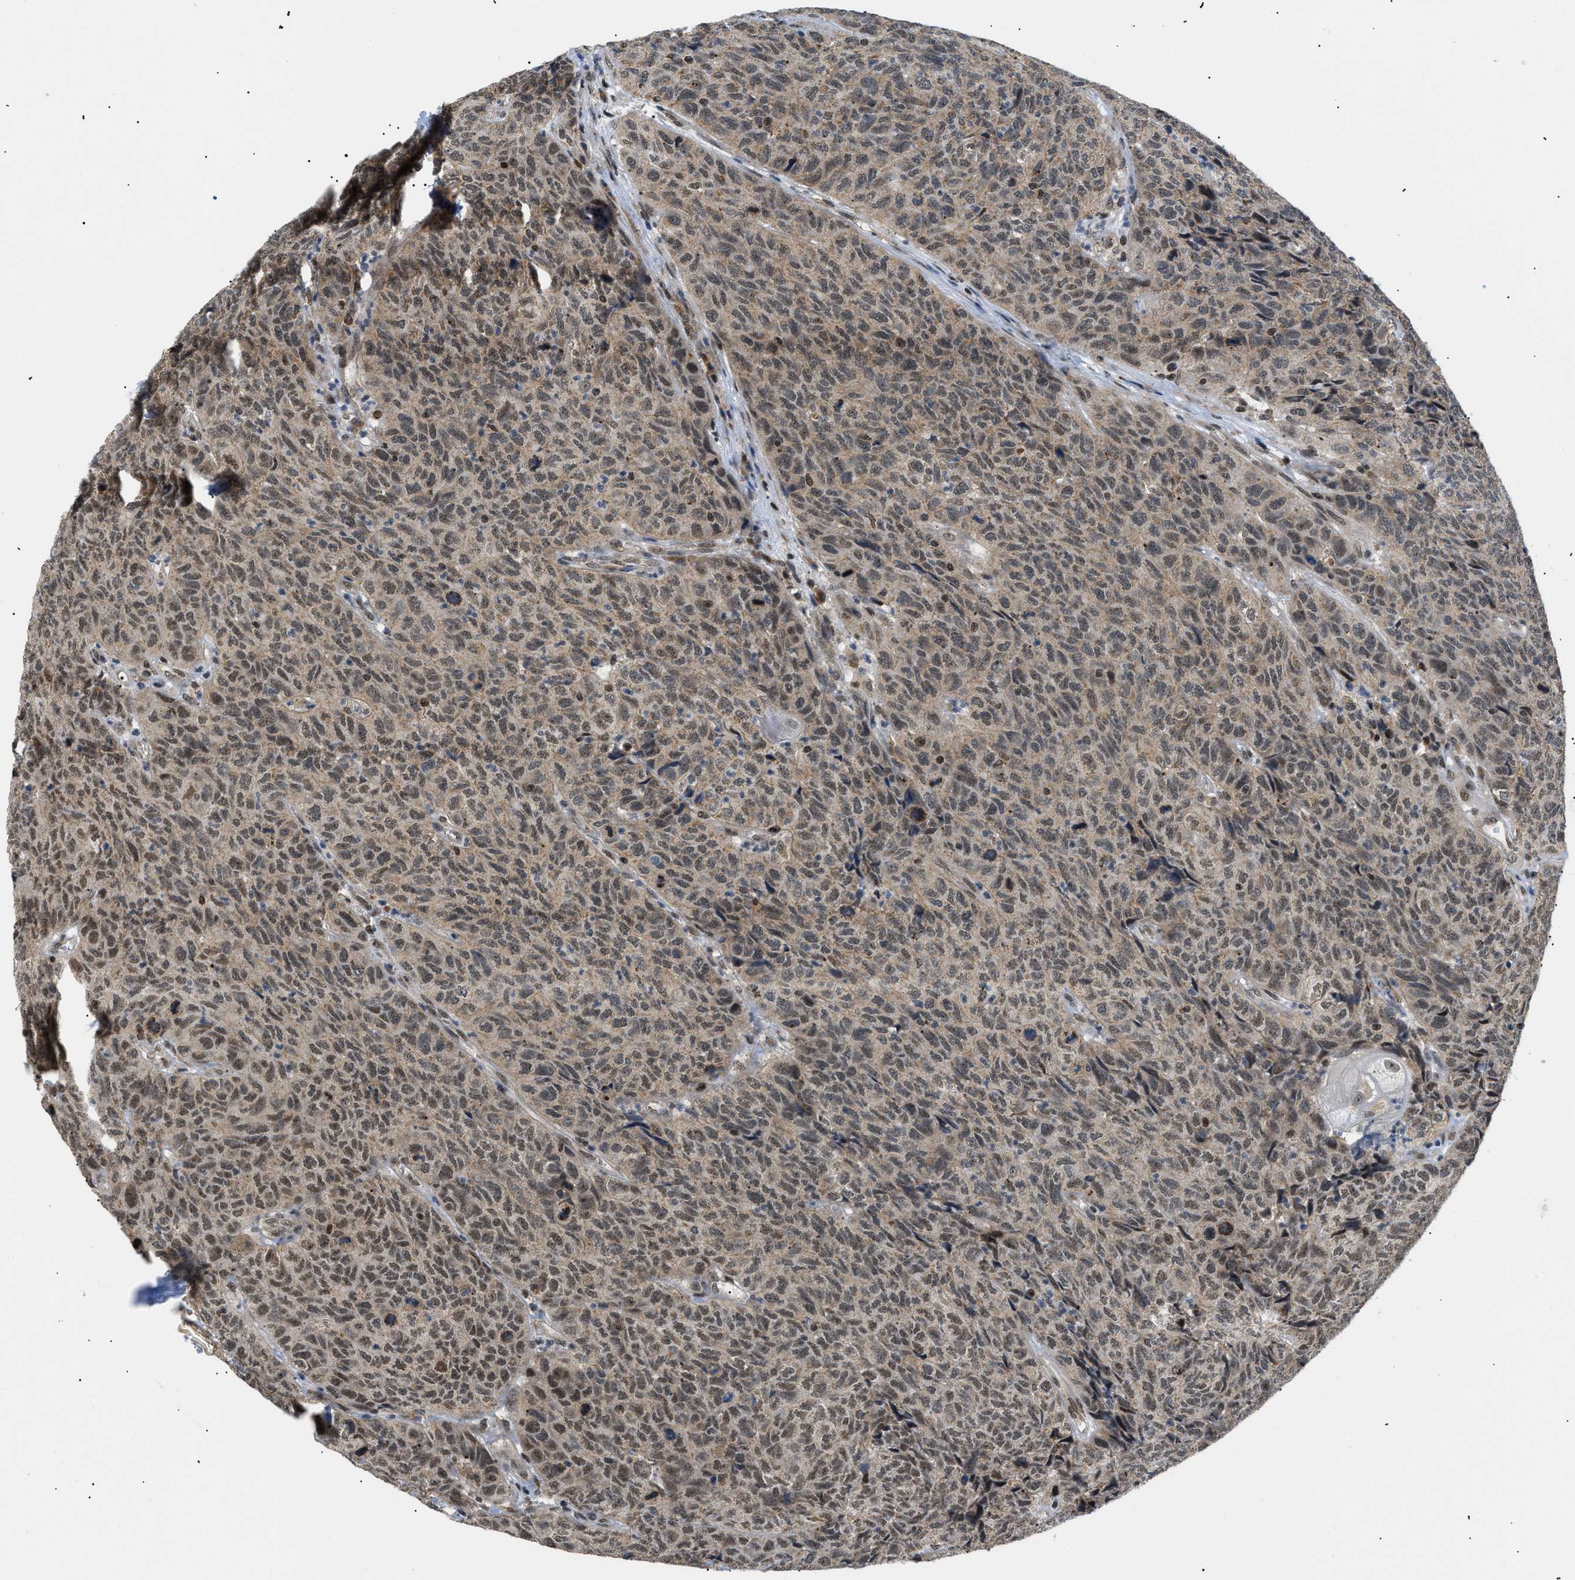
{"staining": {"intensity": "moderate", "quantity": "<25%", "location": "cytoplasmic/membranous,nuclear"}, "tissue": "head and neck cancer", "cell_type": "Tumor cells", "image_type": "cancer", "snomed": [{"axis": "morphology", "description": "Squamous cell carcinoma, NOS"}, {"axis": "topography", "description": "Head-Neck"}], "caption": "There is low levels of moderate cytoplasmic/membranous and nuclear staining in tumor cells of head and neck cancer, as demonstrated by immunohistochemical staining (brown color).", "gene": "ZBTB11", "patient": {"sex": "male", "age": 66}}